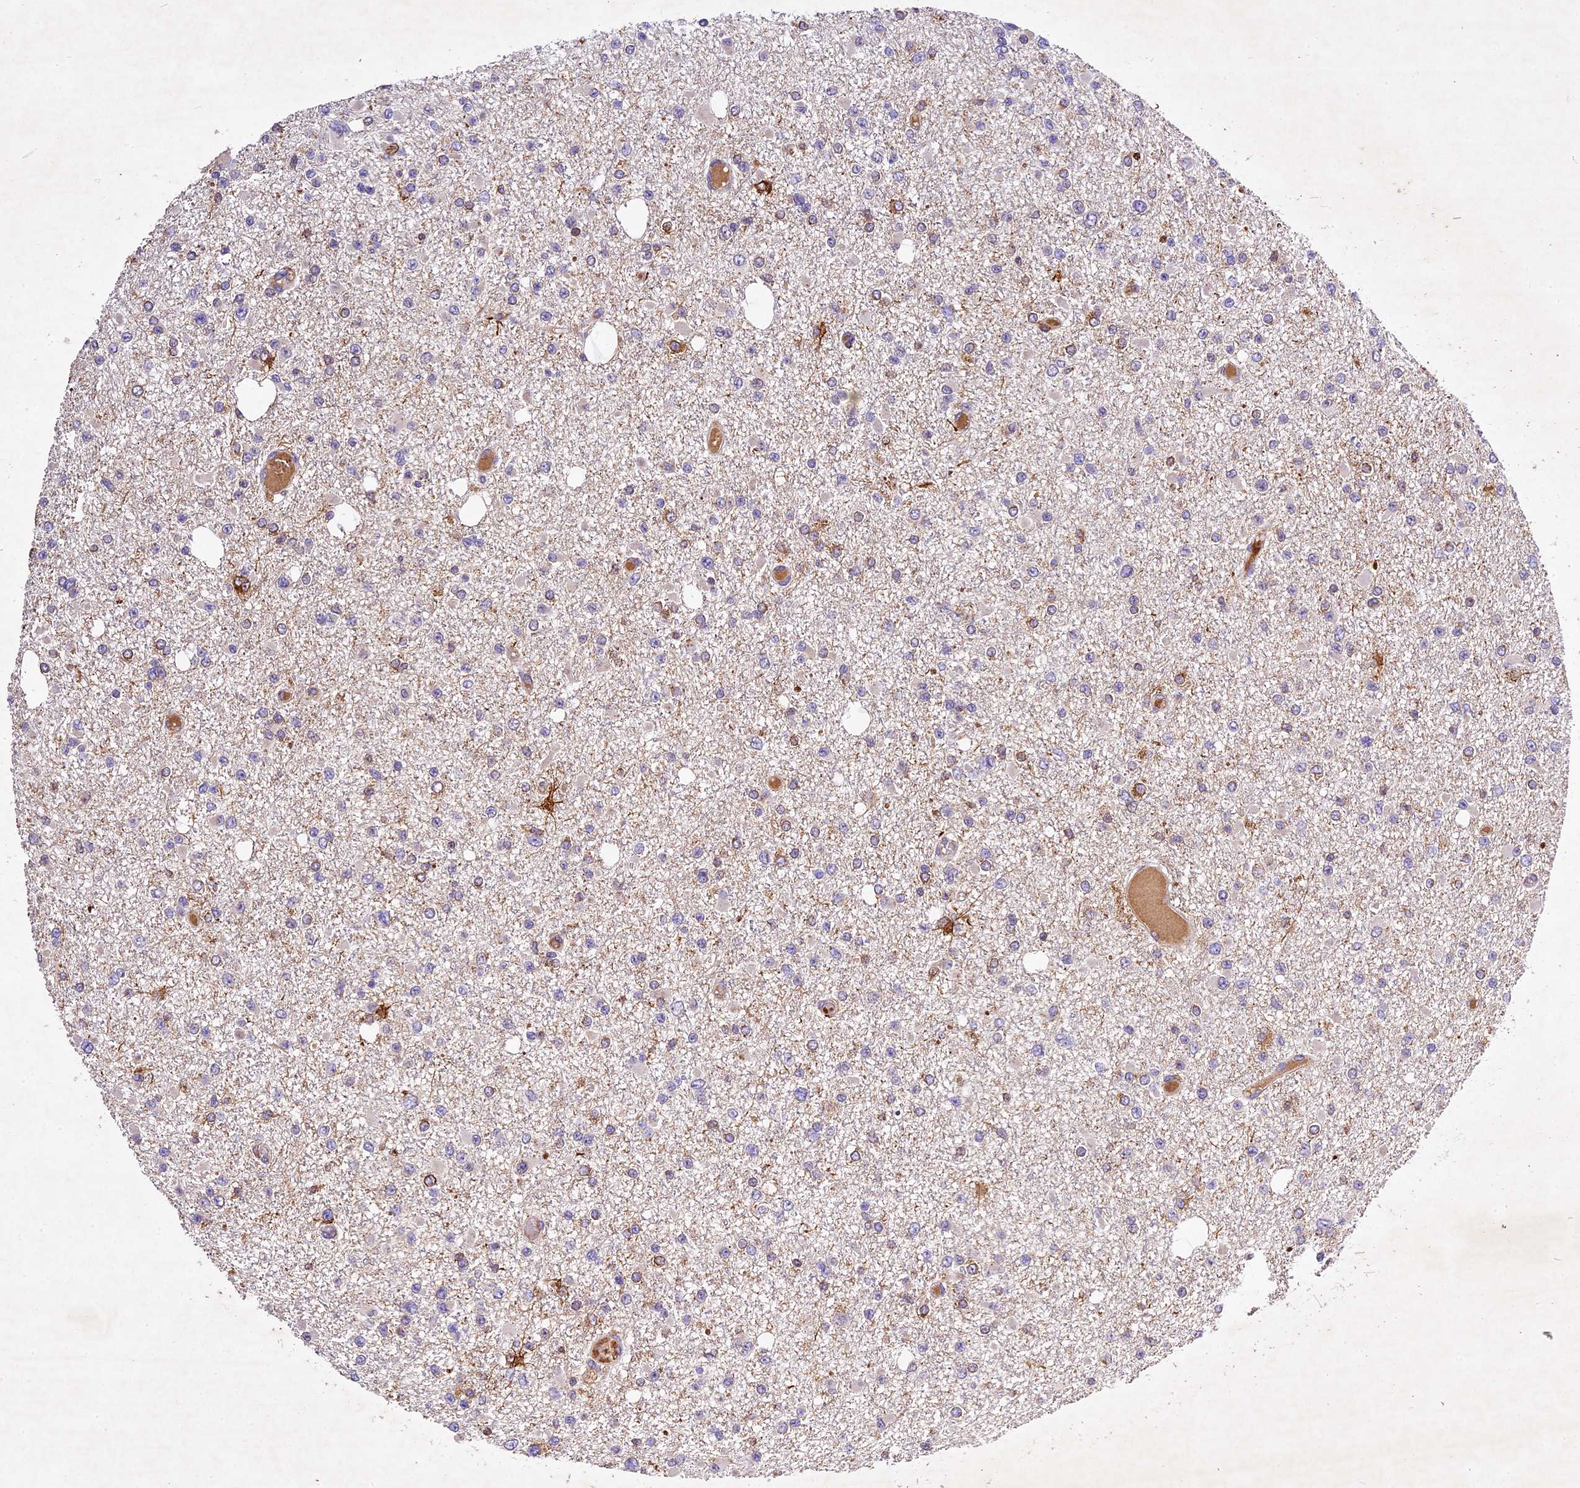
{"staining": {"intensity": "weak", "quantity": "<25%", "location": "cytoplasmic/membranous,nuclear"}, "tissue": "glioma", "cell_type": "Tumor cells", "image_type": "cancer", "snomed": [{"axis": "morphology", "description": "Glioma, malignant, Low grade"}, {"axis": "topography", "description": "Brain"}], "caption": "The histopathology image demonstrates no staining of tumor cells in glioma.", "gene": "CILP2", "patient": {"sex": "female", "age": 22}}